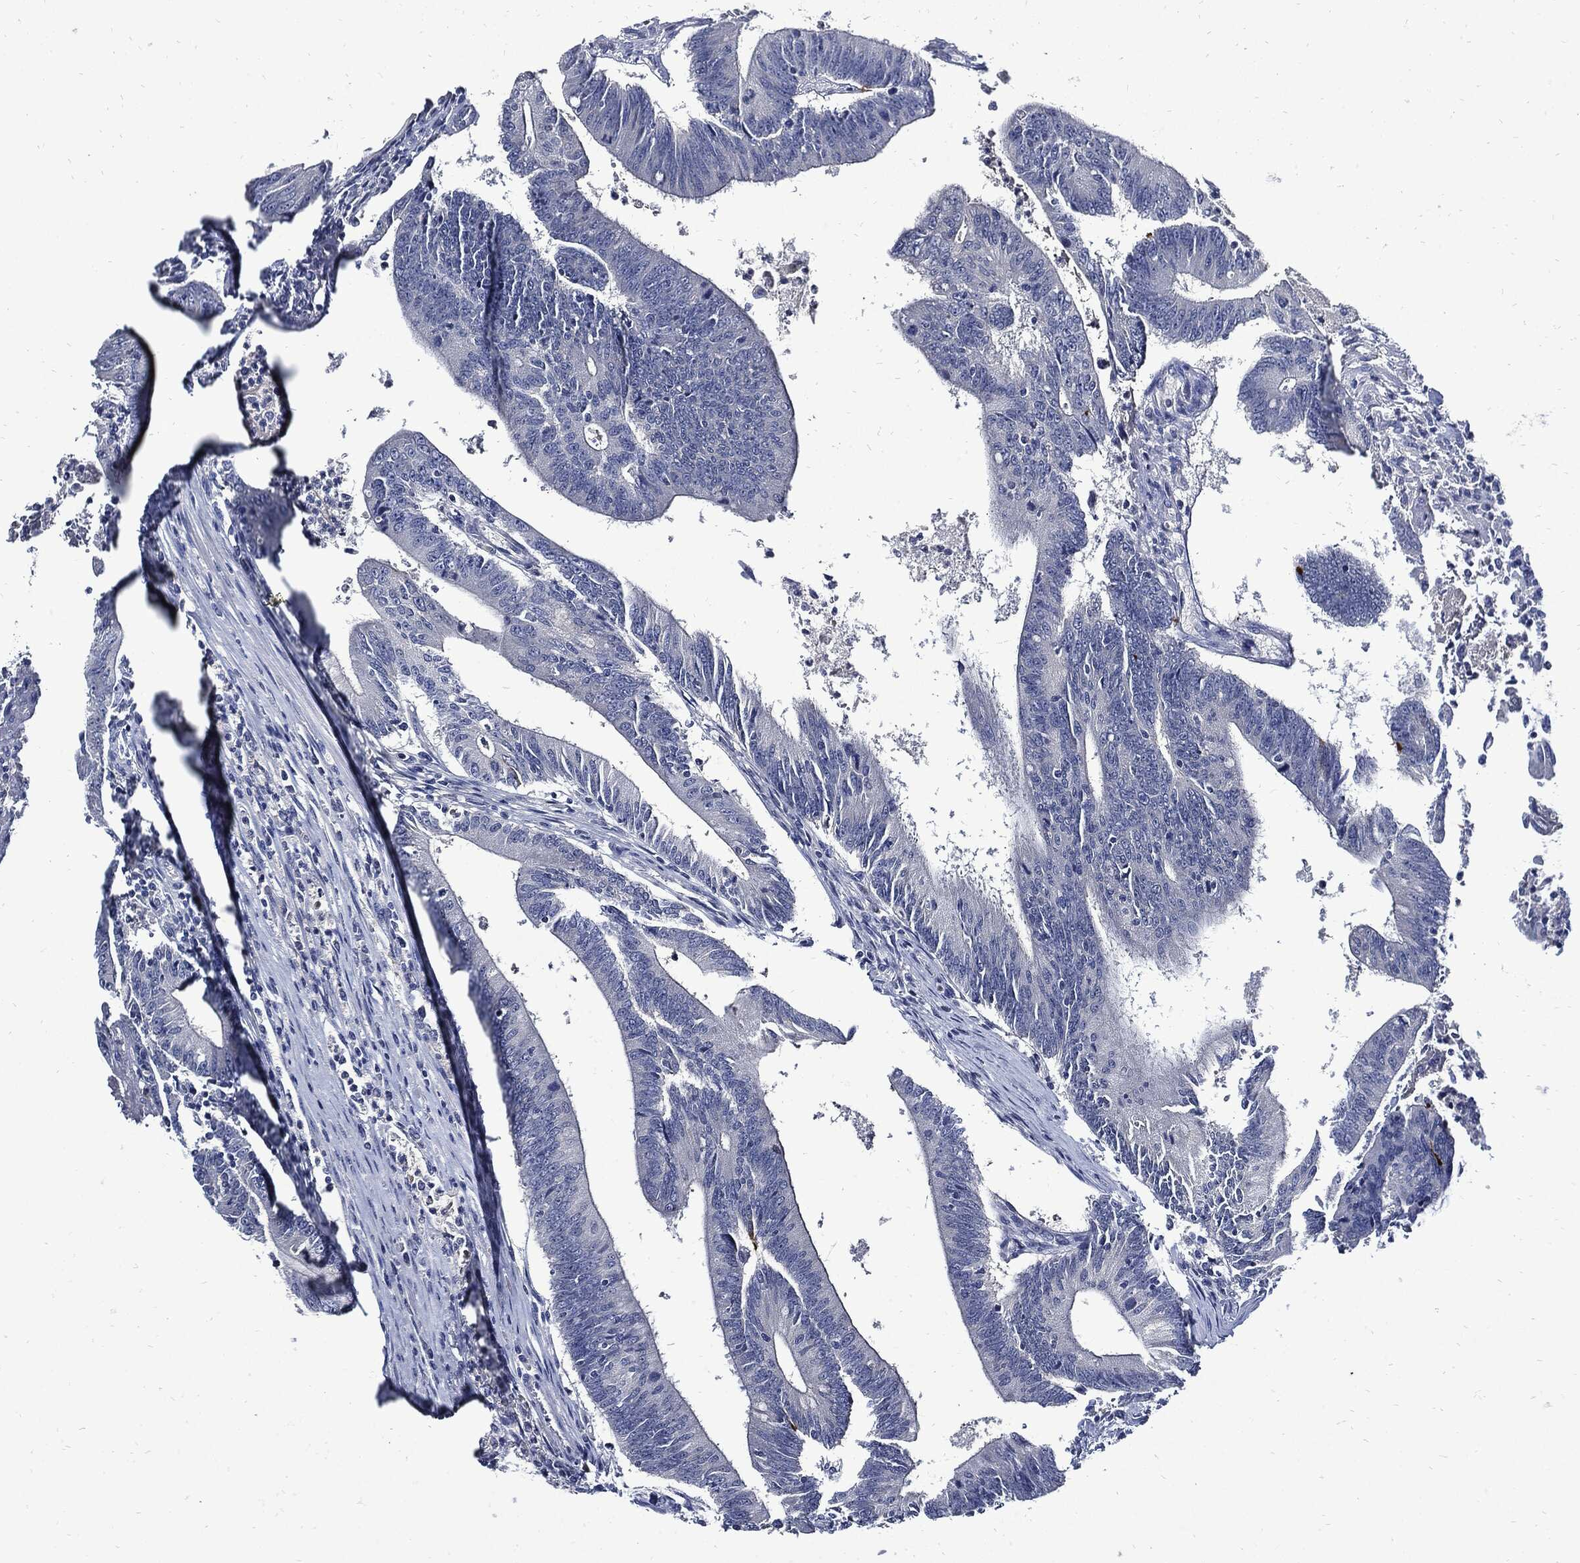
{"staining": {"intensity": "negative", "quantity": "none", "location": "none"}, "tissue": "colorectal cancer", "cell_type": "Tumor cells", "image_type": "cancer", "snomed": [{"axis": "morphology", "description": "Adenocarcinoma, NOS"}, {"axis": "topography", "description": "Colon"}], "caption": "DAB immunohistochemical staining of human adenocarcinoma (colorectal) demonstrates no significant positivity in tumor cells.", "gene": "CPE", "patient": {"sex": "female", "age": 70}}